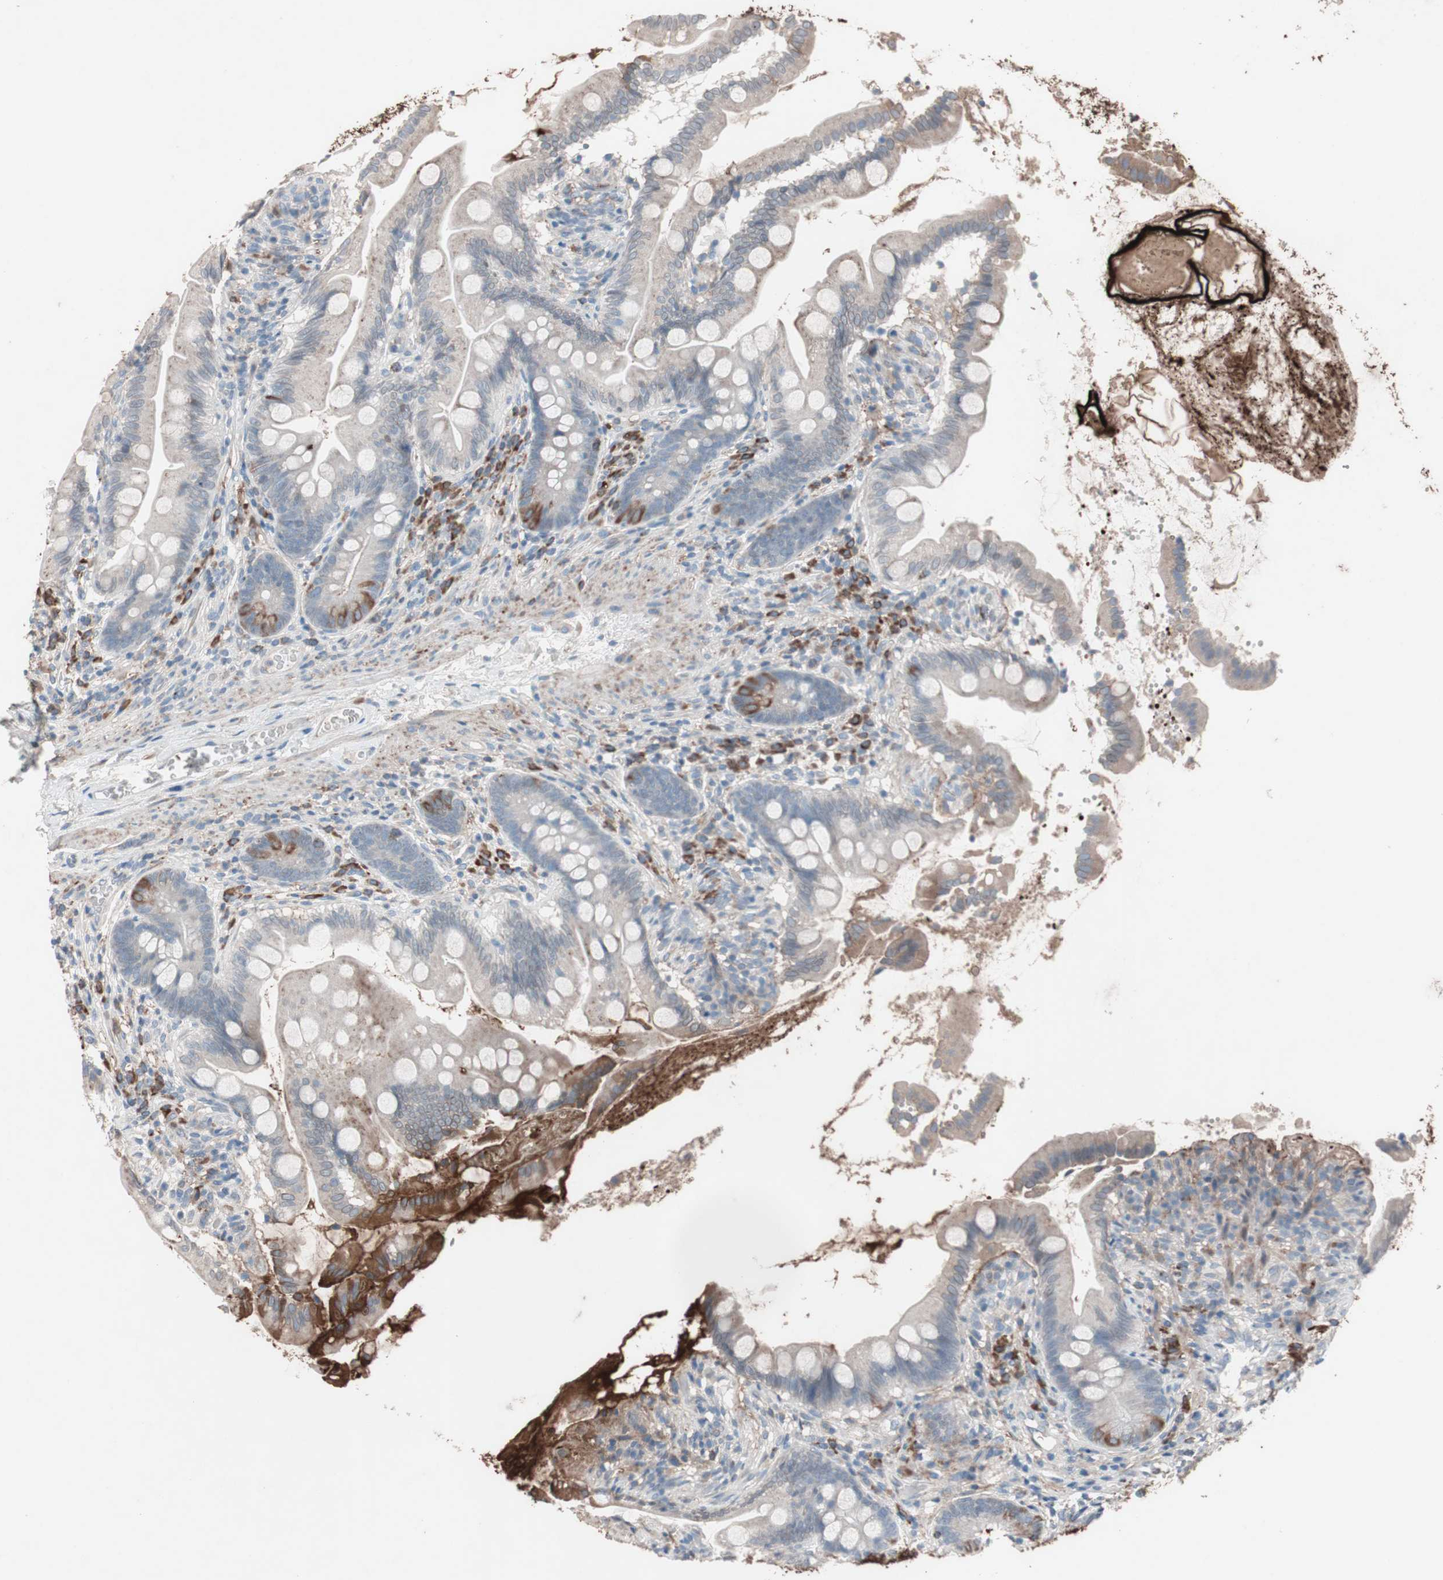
{"staining": {"intensity": "moderate", "quantity": "<25%", "location": "cytoplasmic/membranous"}, "tissue": "small intestine", "cell_type": "Glandular cells", "image_type": "normal", "snomed": [{"axis": "morphology", "description": "Normal tissue, NOS"}, {"axis": "topography", "description": "Small intestine"}], "caption": "The micrograph displays a brown stain indicating the presence of a protein in the cytoplasmic/membranous of glandular cells in small intestine. Nuclei are stained in blue.", "gene": "GRB7", "patient": {"sex": "female", "age": 56}}